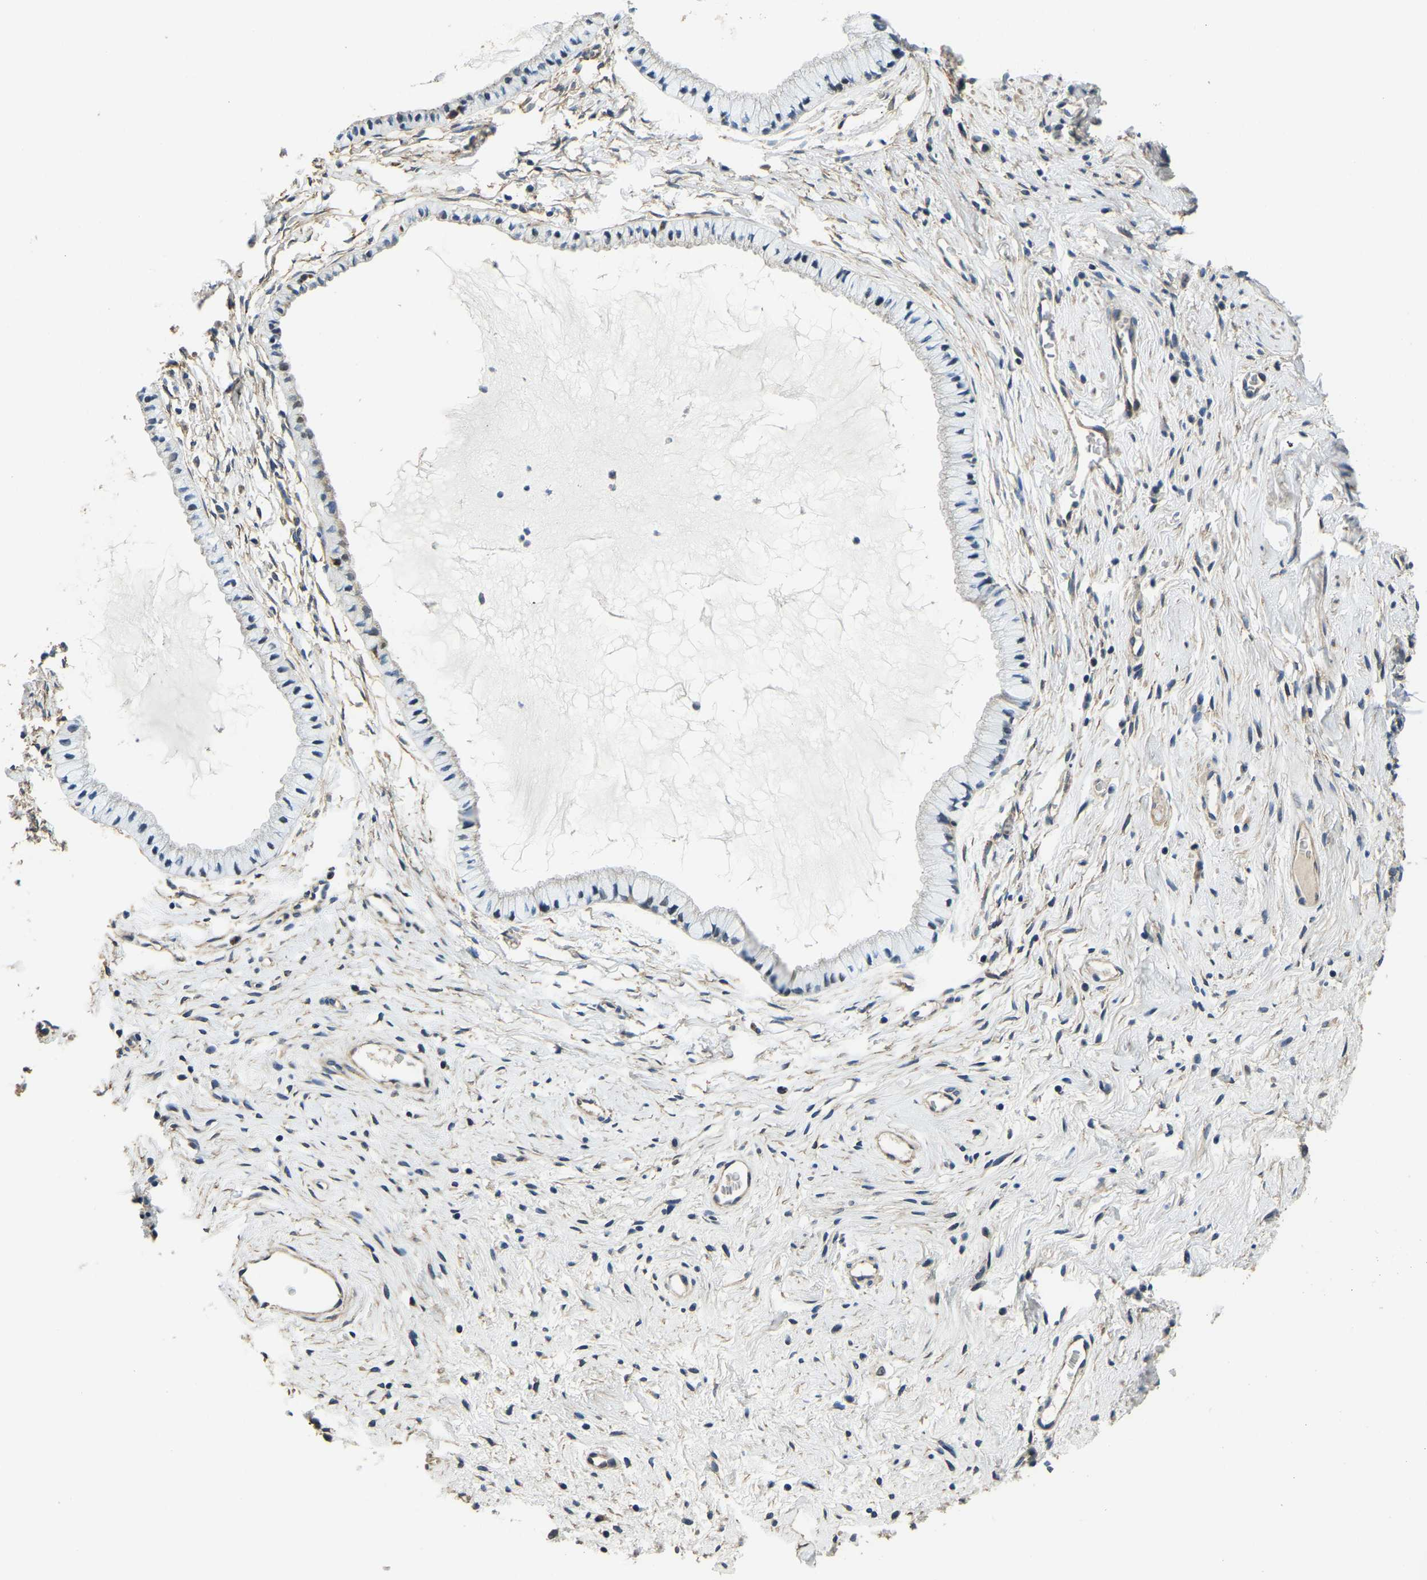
{"staining": {"intensity": "negative", "quantity": "none", "location": "none"}, "tissue": "cervix", "cell_type": "Glandular cells", "image_type": "normal", "snomed": [{"axis": "morphology", "description": "Normal tissue, NOS"}, {"axis": "topography", "description": "Cervix"}], "caption": "Immunohistochemical staining of unremarkable human cervix exhibits no significant positivity in glandular cells. The staining was performed using DAB (3,3'-diaminobenzidine) to visualize the protein expression in brown, while the nuclei were stained in blue with hematoxylin (Magnification: 20x).", "gene": "RNF39", "patient": {"sex": "female", "age": 77}}